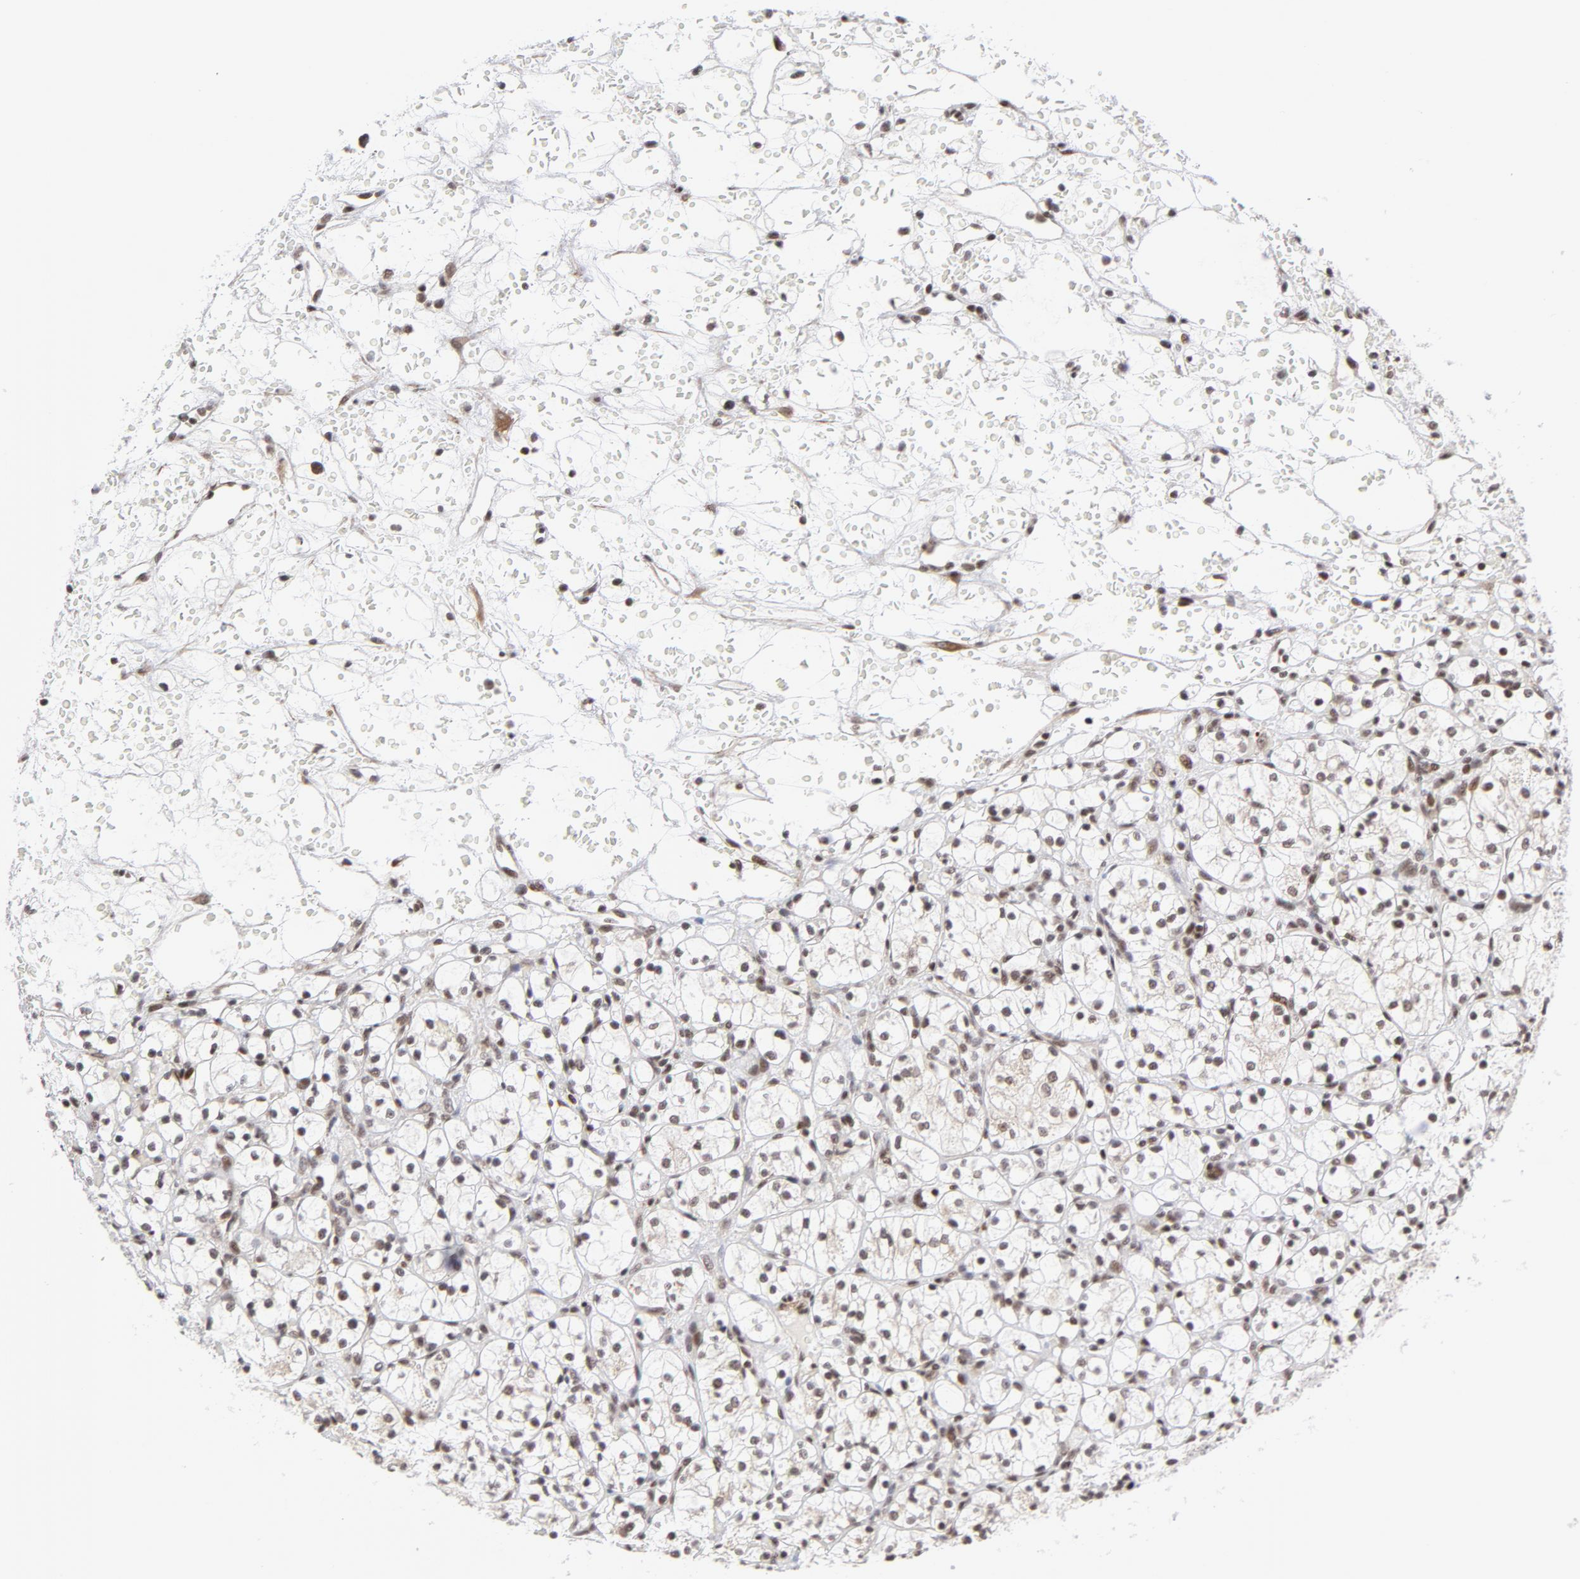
{"staining": {"intensity": "moderate", "quantity": "25%-75%", "location": "nuclear"}, "tissue": "renal cancer", "cell_type": "Tumor cells", "image_type": "cancer", "snomed": [{"axis": "morphology", "description": "Adenocarcinoma, NOS"}, {"axis": "topography", "description": "Kidney"}], "caption": "This micrograph demonstrates immunohistochemistry staining of human renal cancer, with medium moderate nuclear staining in about 25%-75% of tumor cells.", "gene": "CTCF", "patient": {"sex": "female", "age": 60}}